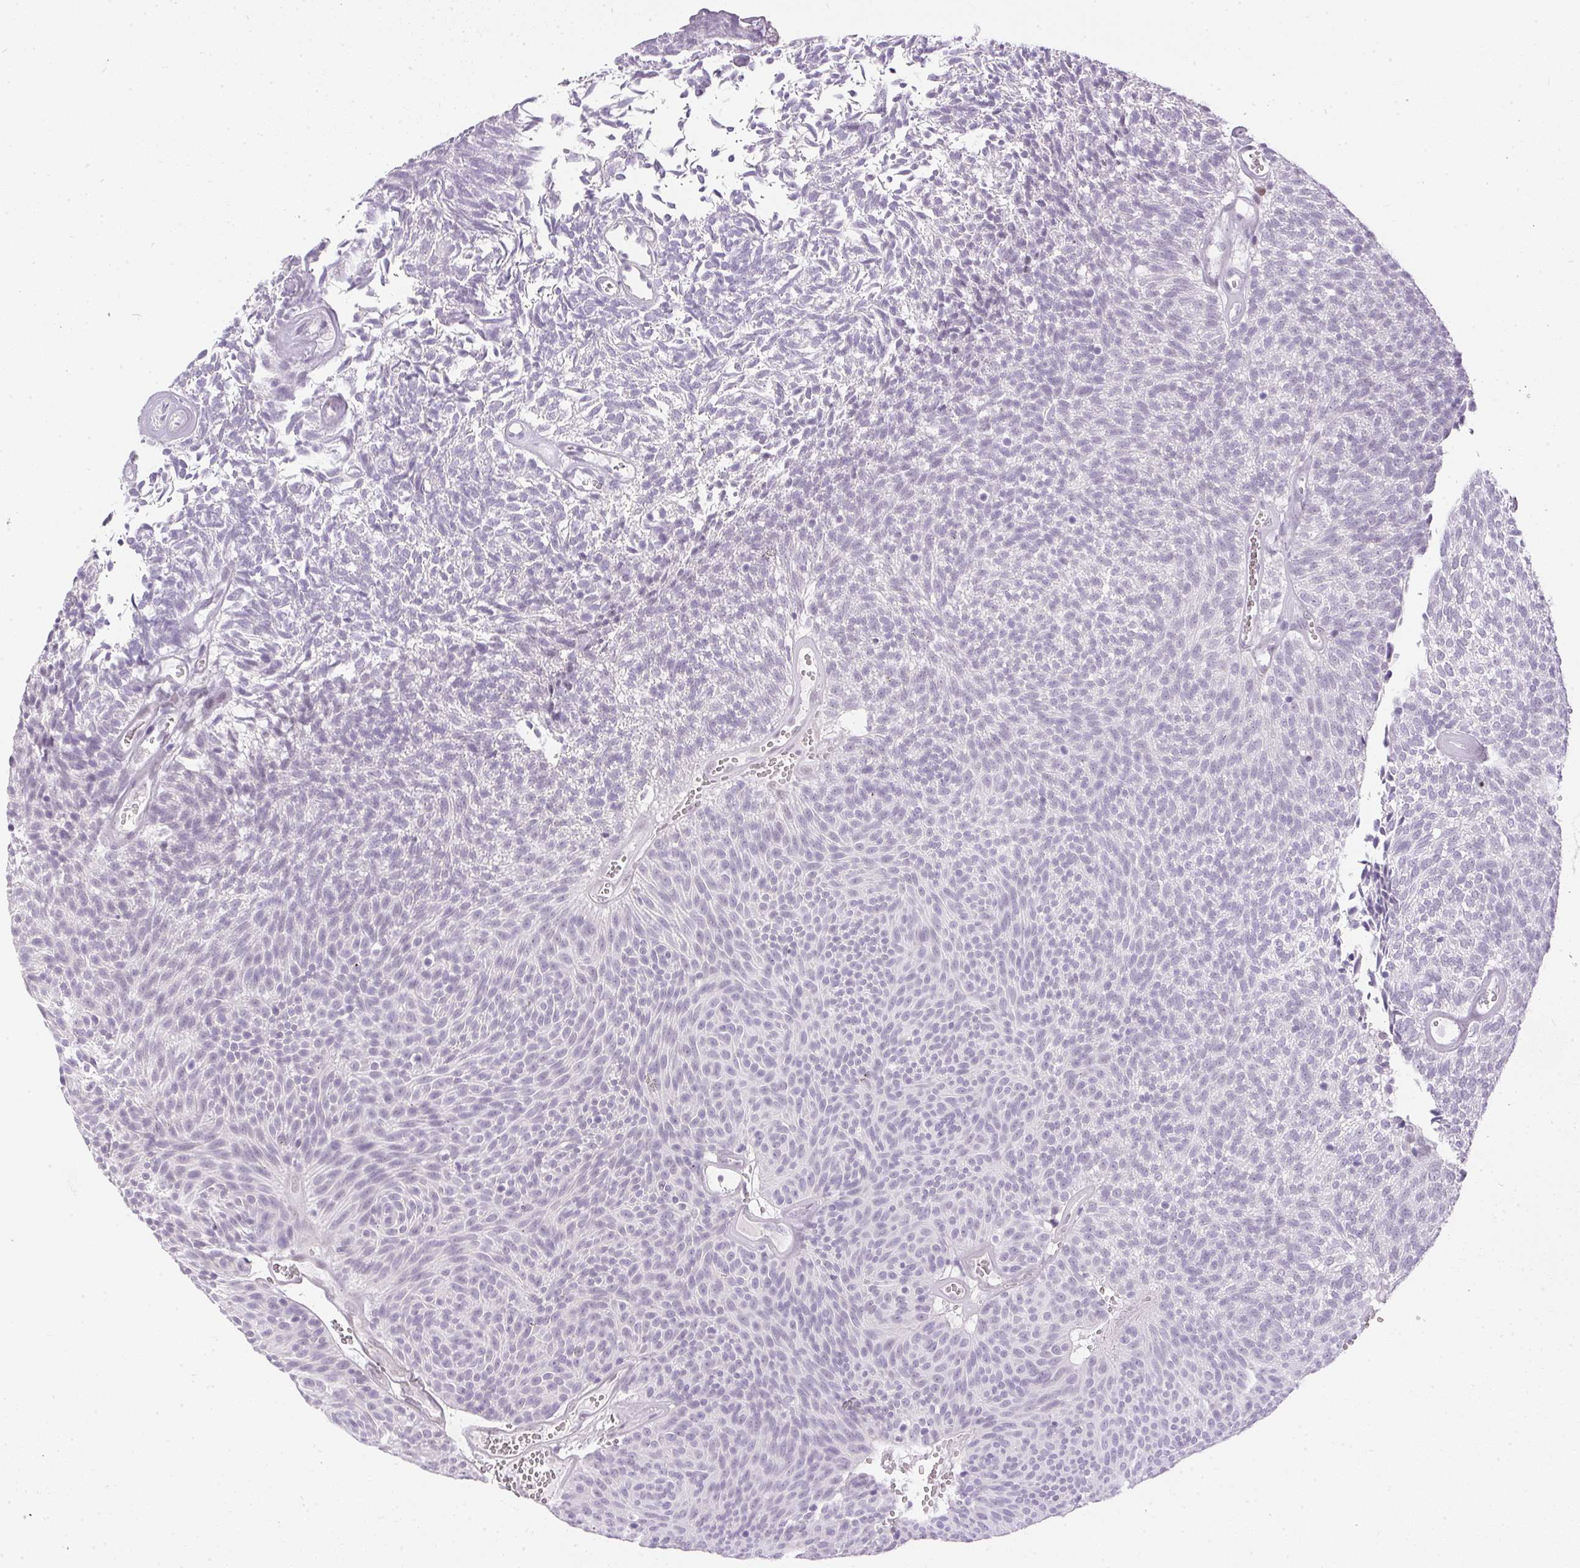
{"staining": {"intensity": "negative", "quantity": "none", "location": "none"}, "tissue": "urothelial cancer", "cell_type": "Tumor cells", "image_type": "cancer", "snomed": [{"axis": "morphology", "description": "Urothelial carcinoma, Low grade"}, {"axis": "topography", "description": "Urinary bladder"}], "caption": "Immunohistochemistry (IHC) photomicrograph of human low-grade urothelial carcinoma stained for a protein (brown), which exhibits no positivity in tumor cells.", "gene": "GBP6", "patient": {"sex": "male", "age": 77}}